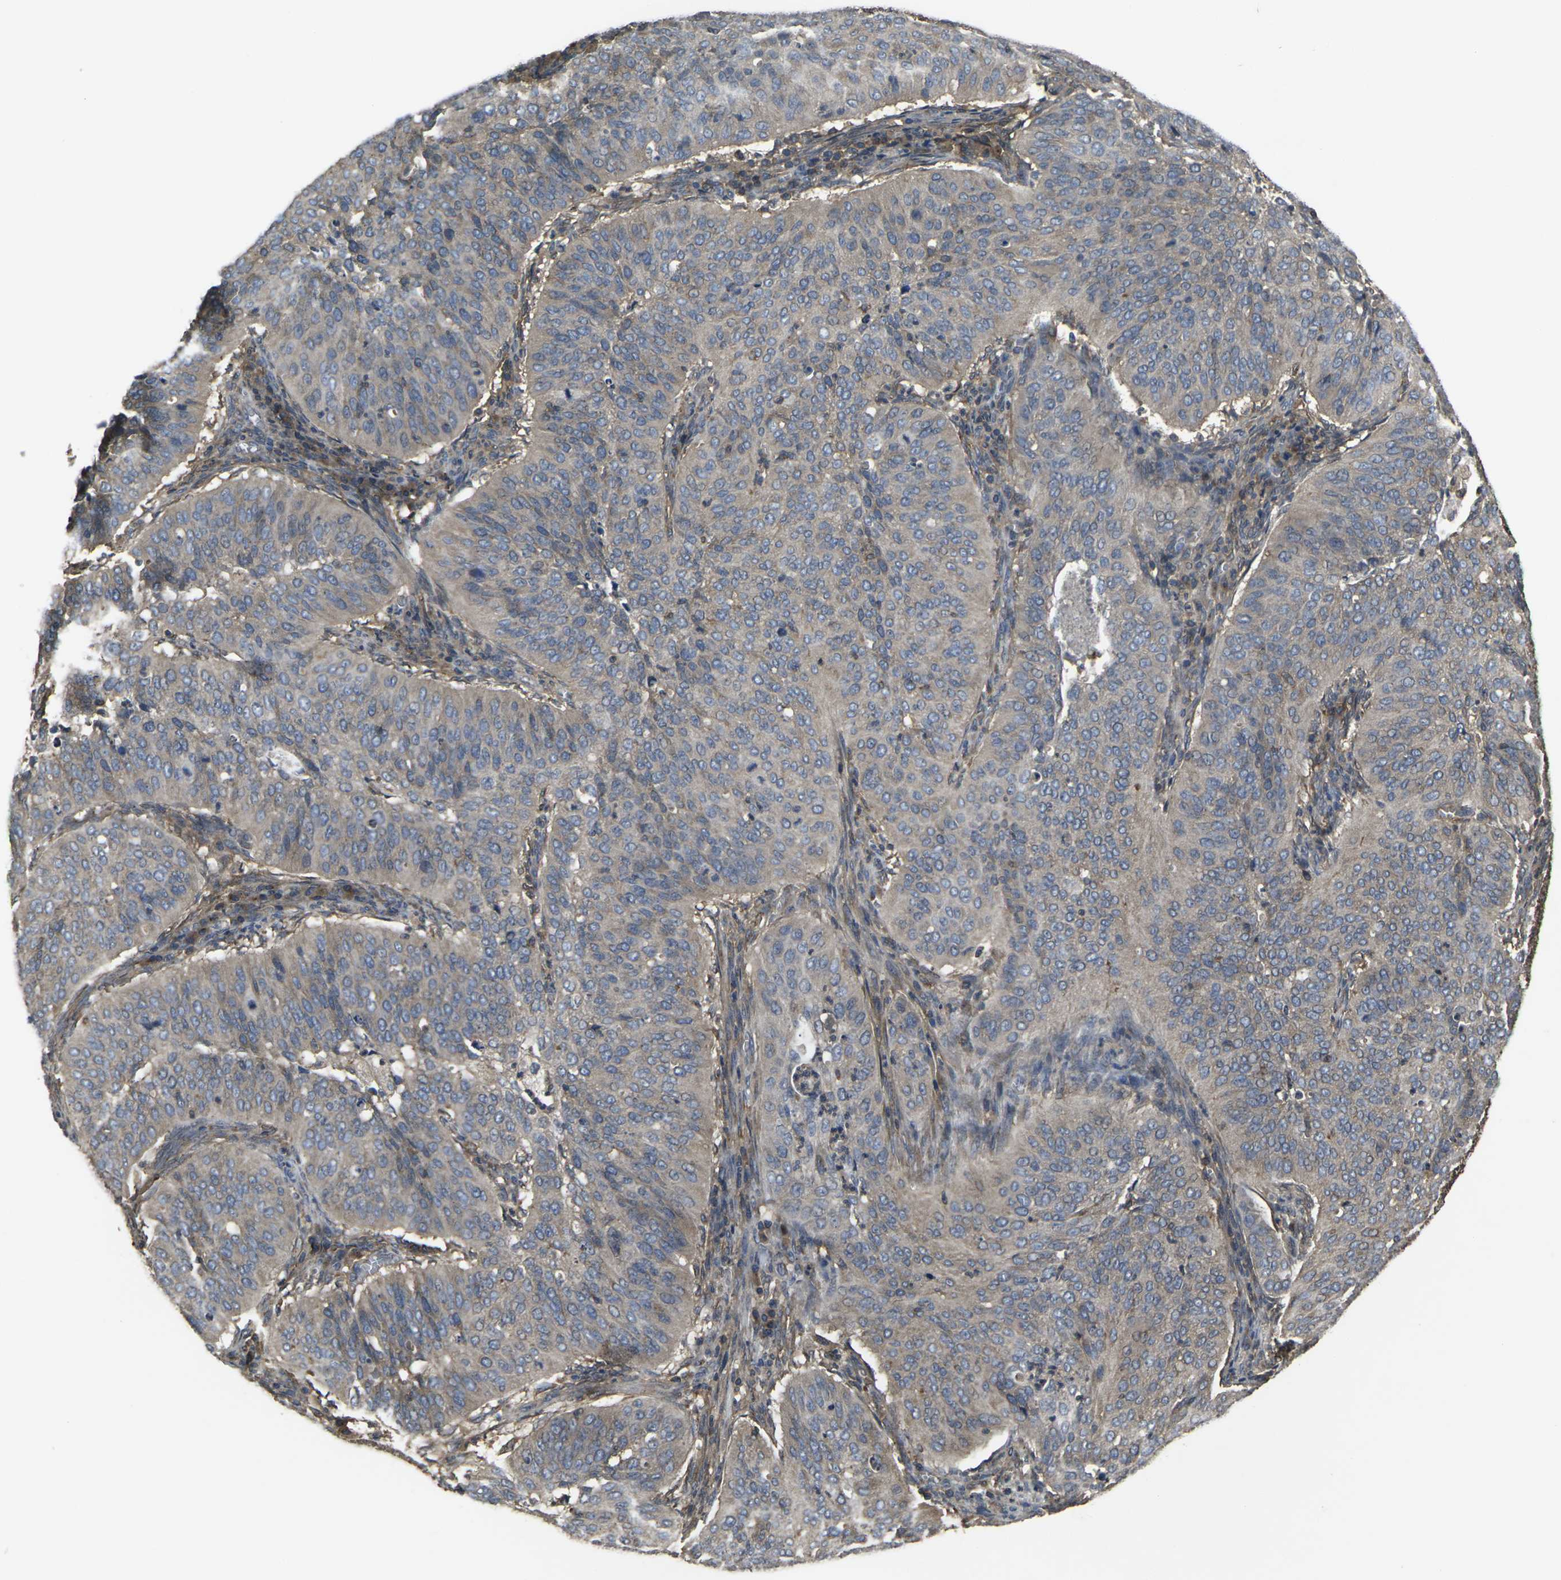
{"staining": {"intensity": "weak", "quantity": ">75%", "location": "cytoplasmic/membranous"}, "tissue": "cervical cancer", "cell_type": "Tumor cells", "image_type": "cancer", "snomed": [{"axis": "morphology", "description": "Normal tissue, NOS"}, {"axis": "morphology", "description": "Squamous cell carcinoma, NOS"}, {"axis": "topography", "description": "Cervix"}], "caption": "A histopathology image of cervical cancer stained for a protein reveals weak cytoplasmic/membranous brown staining in tumor cells.", "gene": "PRKACB", "patient": {"sex": "female", "age": 39}}